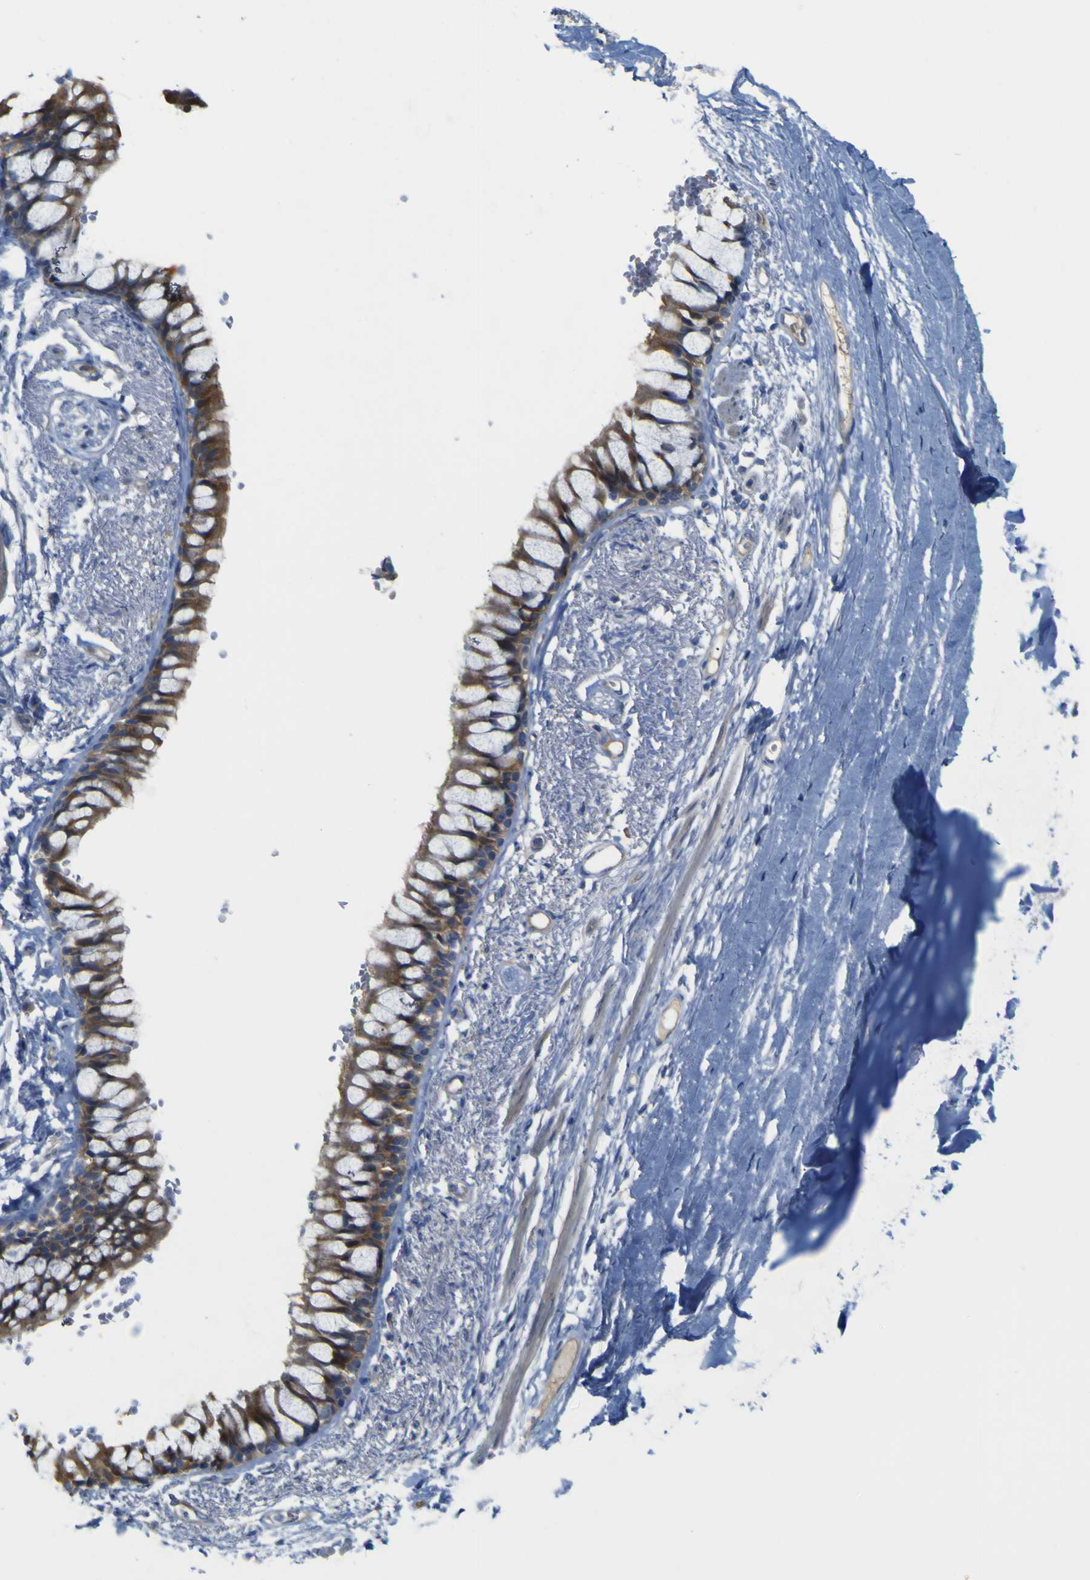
{"staining": {"intensity": "moderate", "quantity": ">75%", "location": "cytoplasmic/membranous"}, "tissue": "adipose tissue", "cell_type": "Adipocytes", "image_type": "normal", "snomed": [{"axis": "morphology", "description": "Normal tissue, NOS"}, {"axis": "topography", "description": "Cartilage tissue"}, {"axis": "topography", "description": "Bronchus"}], "caption": "The histopathology image exhibits staining of benign adipose tissue, revealing moderate cytoplasmic/membranous protein expression (brown color) within adipocytes.", "gene": "MYEOV", "patient": {"sex": "female", "age": 73}}